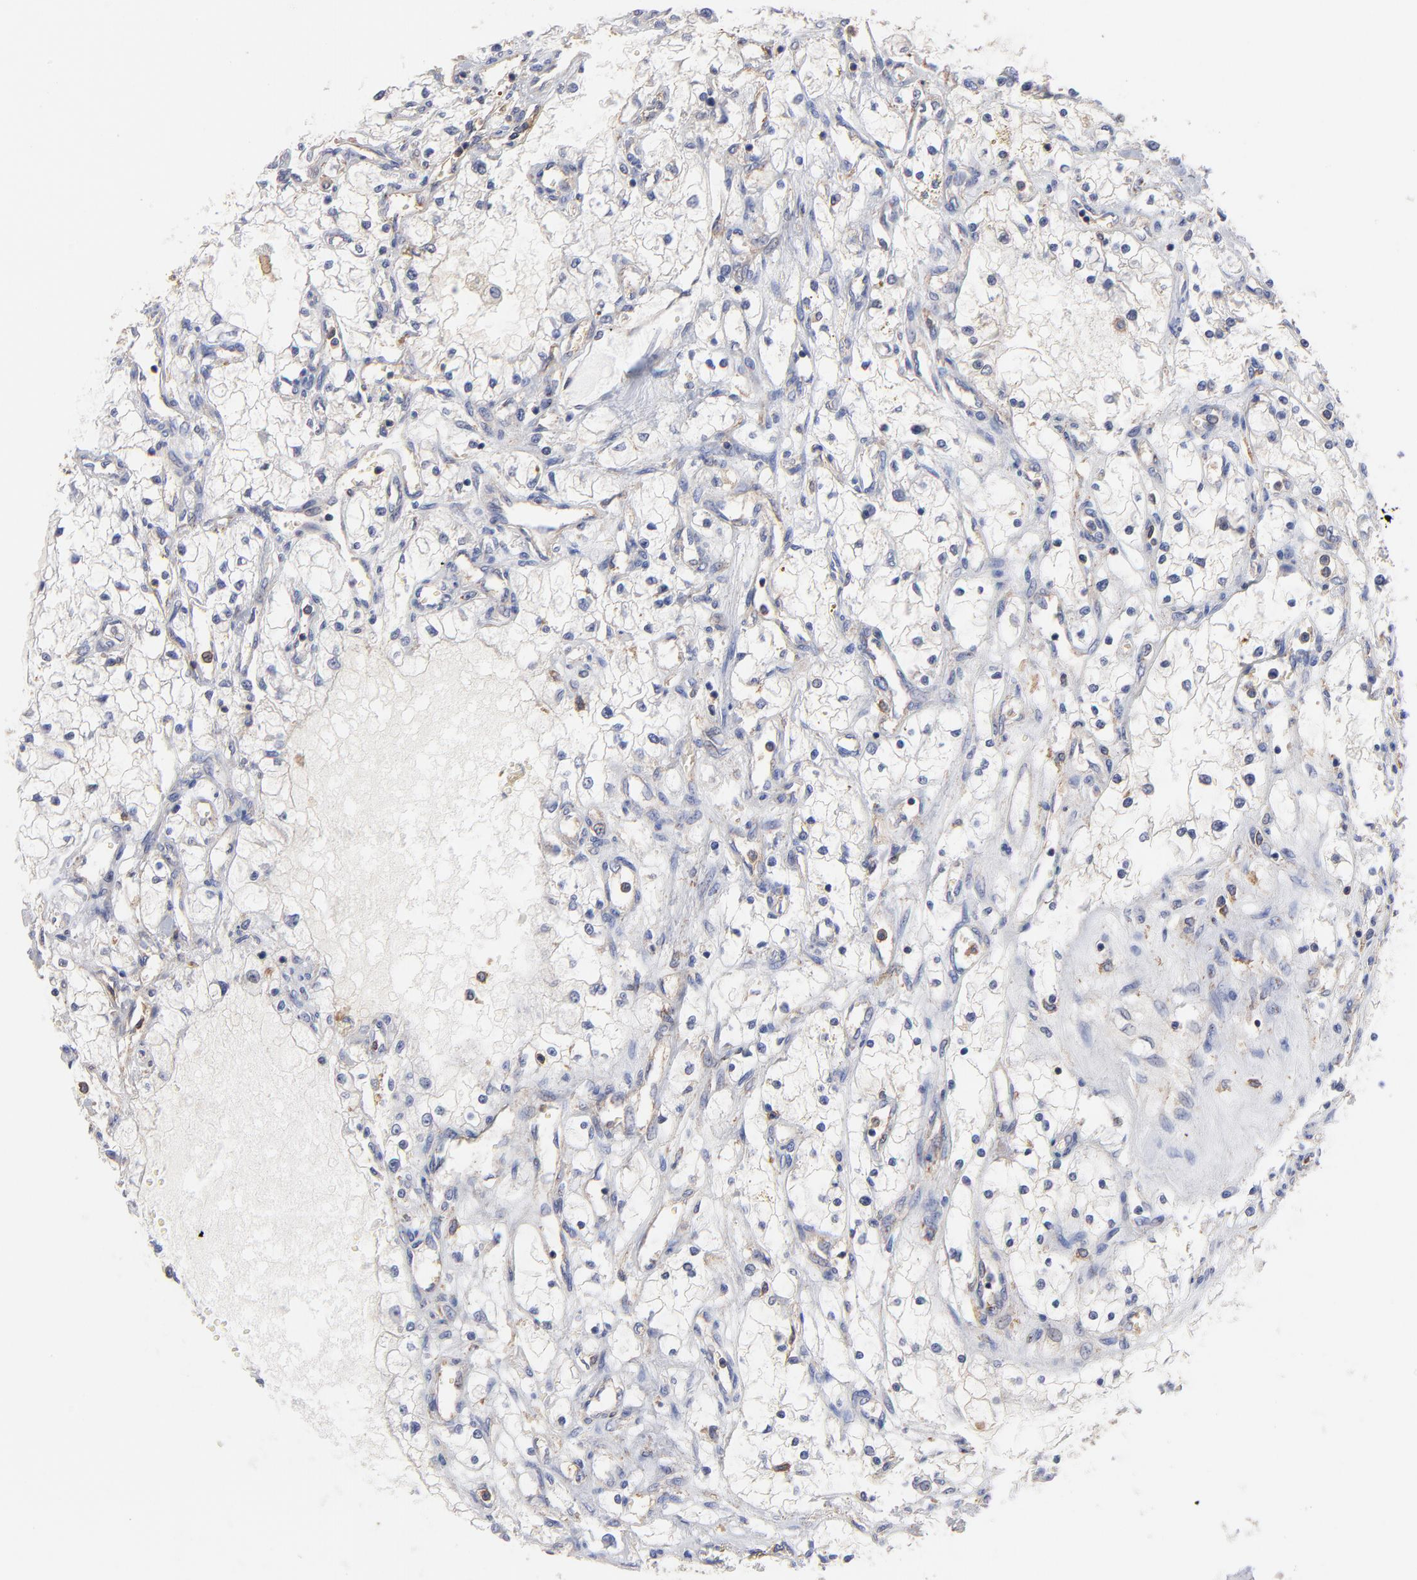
{"staining": {"intensity": "weak", "quantity": "<25%", "location": "cytoplasmic/membranous"}, "tissue": "renal cancer", "cell_type": "Tumor cells", "image_type": "cancer", "snomed": [{"axis": "morphology", "description": "Adenocarcinoma, NOS"}, {"axis": "topography", "description": "Kidney"}], "caption": "The image reveals no staining of tumor cells in renal adenocarcinoma. (IHC, brightfield microscopy, high magnification).", "gene": "ASL", "patient": {"sex": "male", "age": 61}}